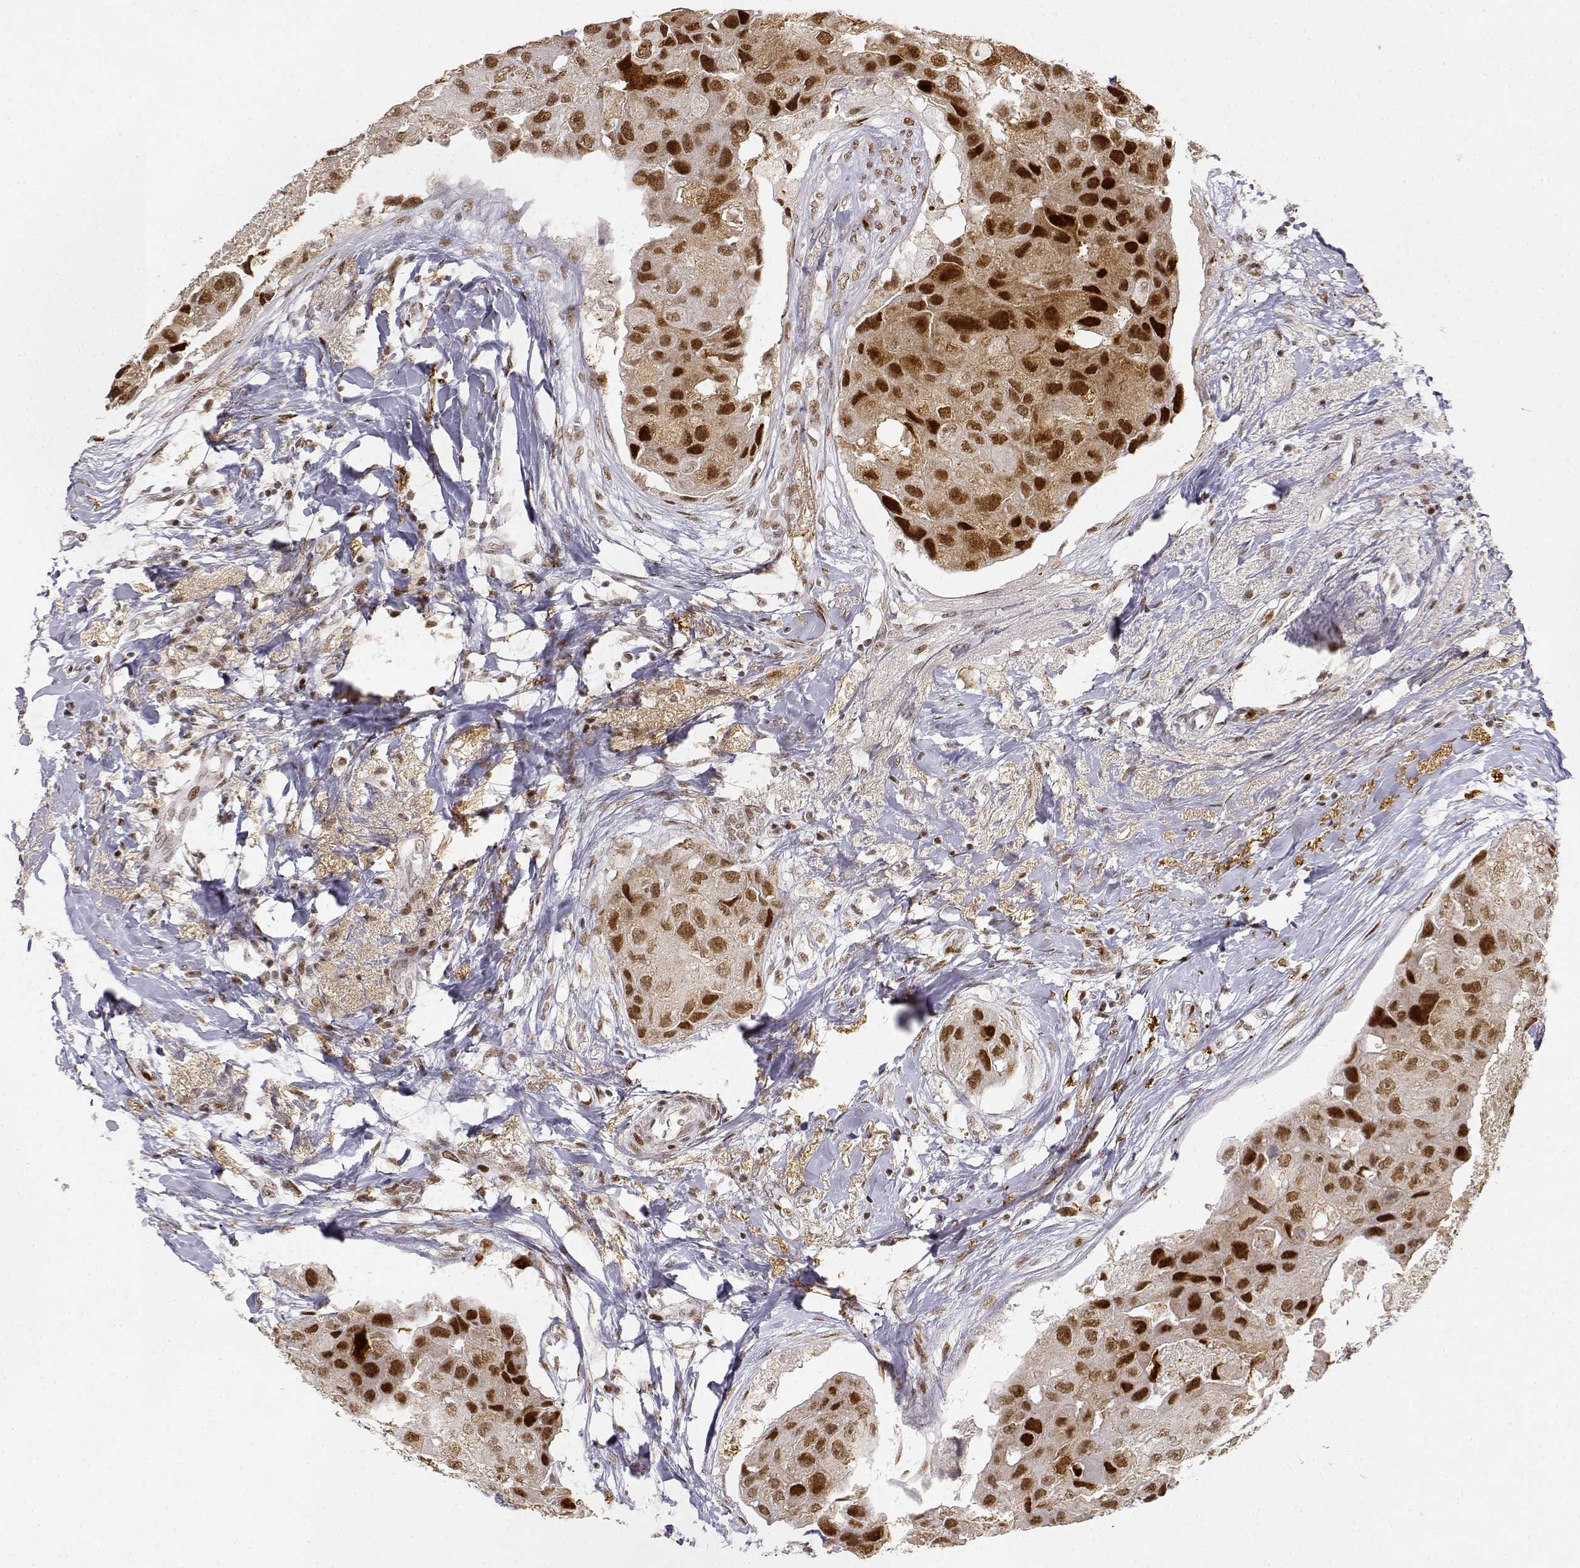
{"staining": {"intensity": "strong", "quantity": ">75%", "location": "nuclear"}, "tissue": "breast cancer", "cell_type": "Tumor cells", "image_type": "cancer", "snomed": [{"axis": "morphology", "description": "Duct carcinoma"}, {"axis": "topography", "description": "Breast"}], "caption": "Protein expression analysis of breast cancer (infiltrating ductal carcinoma) demonstrates strong nuclear expression in approximately >75% of tumor cells.", "gene": "RSF1", "patient": {"sex": "female", "age": 43}}